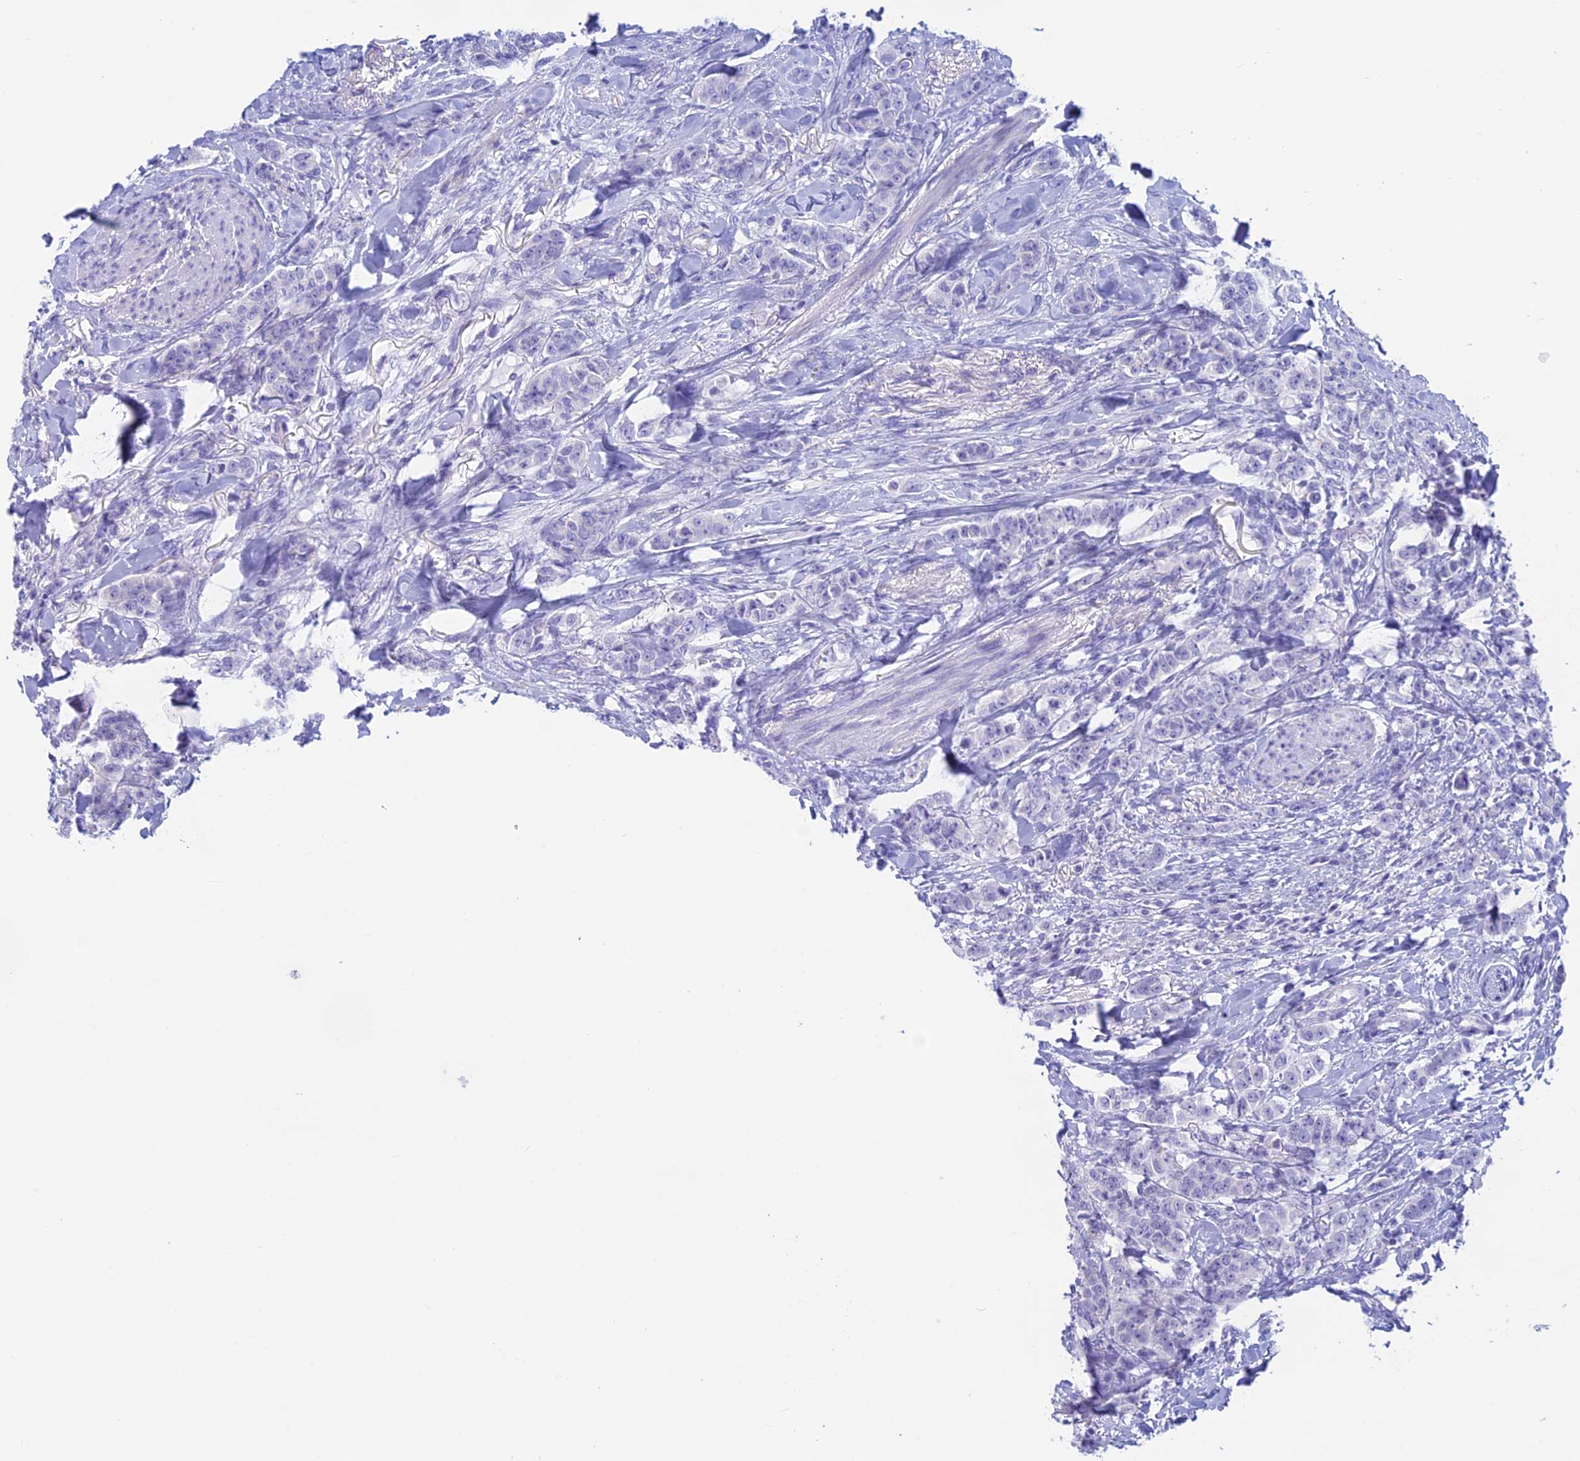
{"staining": {"intensity": "negative", "quantity": "none", "location": "none"}, "tissue": "breast cancer", "cell_type": "Tumor cells", "image_type": "cancer", "snomed": [{"axis": "morphology", "description": "Duct carcinoma"}, {"axis": "topography", "description": "Breast"}], "caption": "The image reveals no significant staining in tumor cells of breast cancer.", "gene": "RP1", "patient": {"sex": "female", "age": 40}}